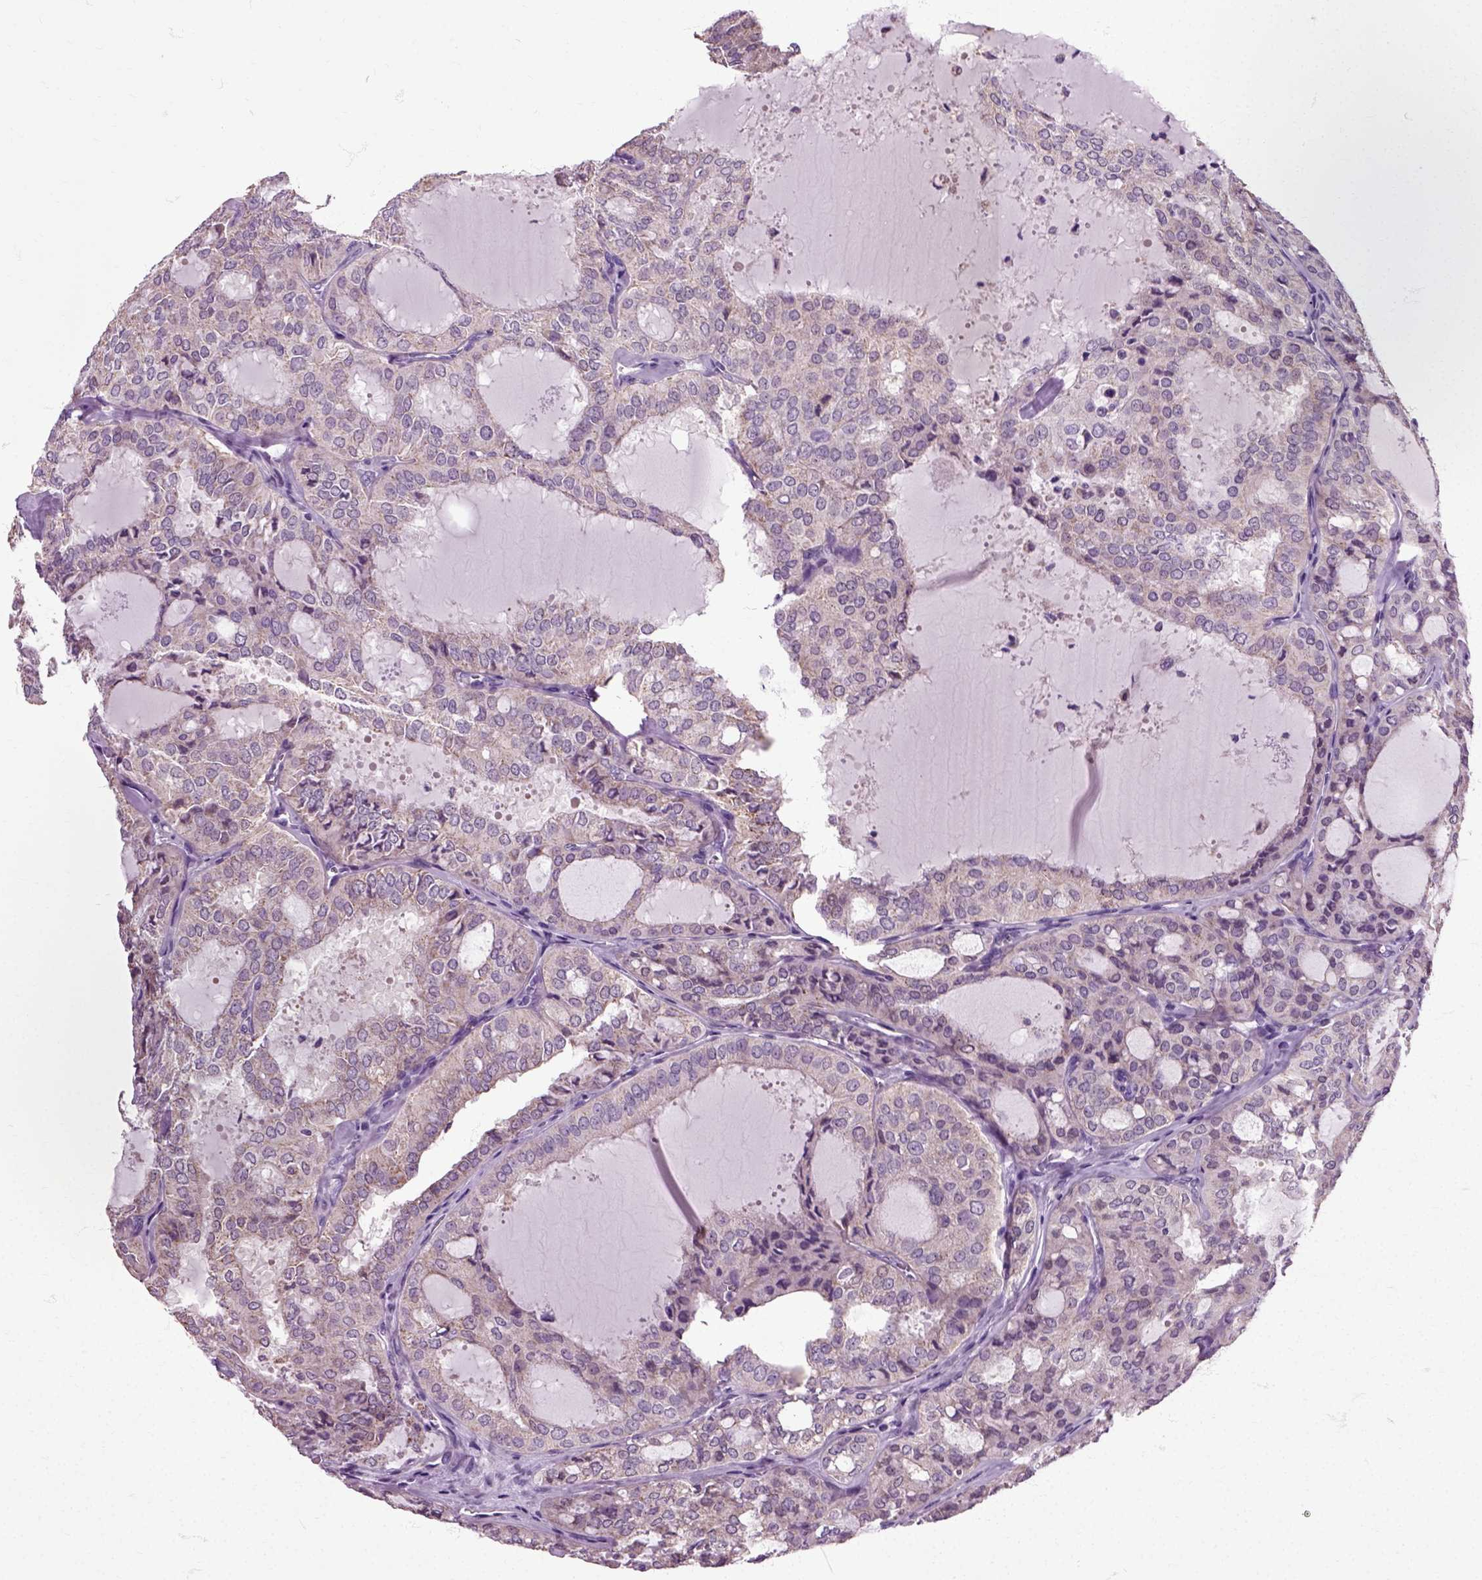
{"staining": {"intensity": "moderate", "quantity": "25%-75%", "location": "cytoplasmic/membranous"}, "tissue": "thyroid cancer", "cell_type": "Tumor cells", "image_type": "cancer", "snomed": [{"axis": "morphology", "description": "Follicular adenoma carcinoma, NOS"}, {"axis": "topography", "description": "Thyroid gland"}], "caption": "There is medium levels of moderate cytoplasmic/membranous expression in tumor cells of thyroid cancer (follicular adenoma carcinoma), as demonstrated by immunohistochemical staining (brown color).", "gene": "HSPA2", "patient": {"sex": "male", "age": 75}}